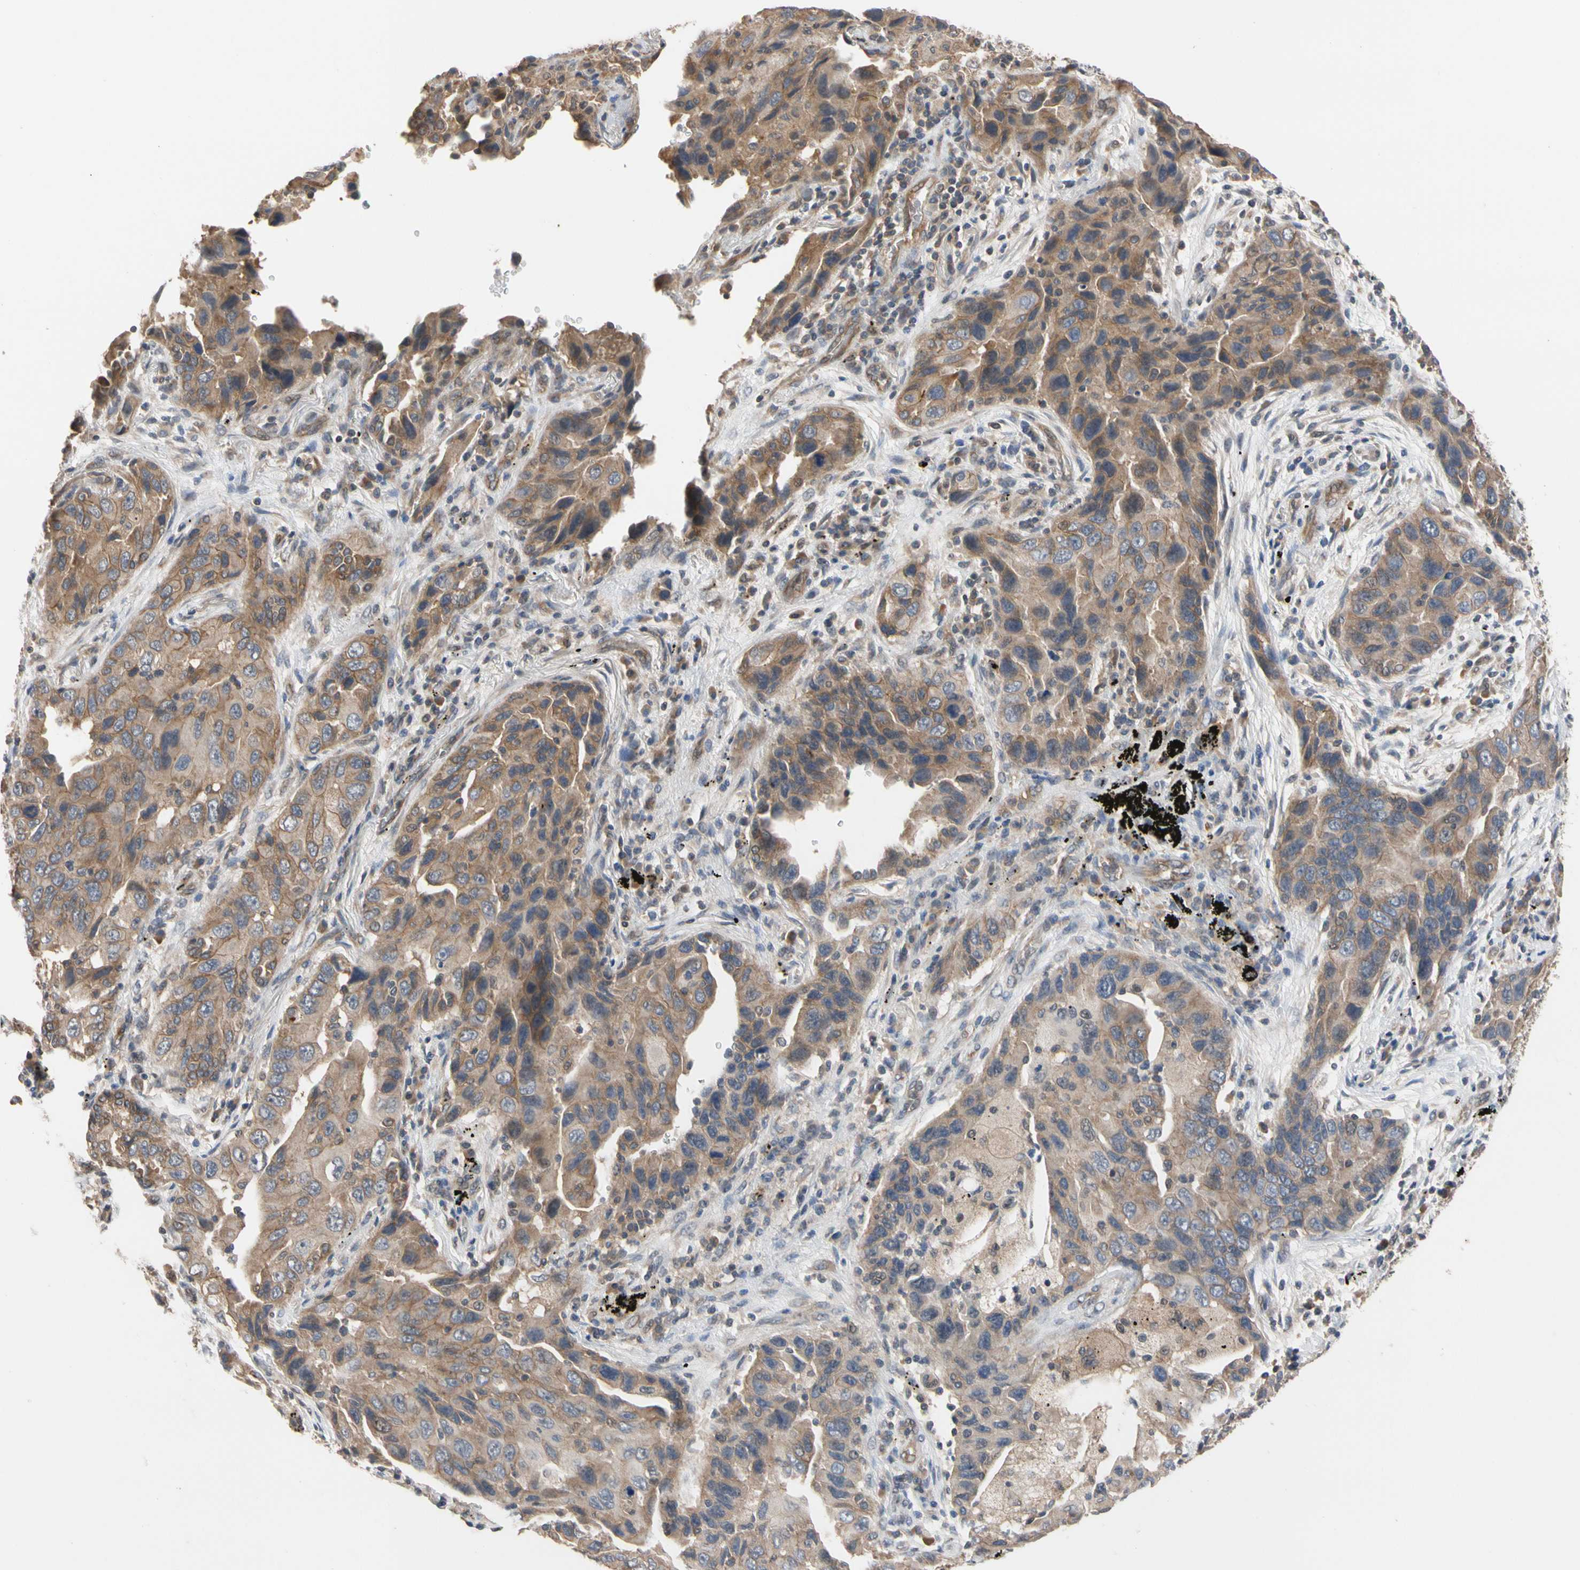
{"staining": {"intensity": "moderate", "quantity": ">75%", "location": "cytoplasmic/membranous"}, "tissue": "lung cancer", "cell_type": "Tumor cells", "image_type": "cancer", "snomed": [{"axis": "morphology", "description": "Adenocarcinoma, NOS"}, {"axis": "topography", "description": "Lung"}], "caption": "Human lung cancer (adenocarcinoma) stained with a brown dye displays moderate cytoplasmic/membranous positive staining in approximately >75% of tumor cells.", "gene": "DPP8", "patient": {"sex": "female", "age": 65}}